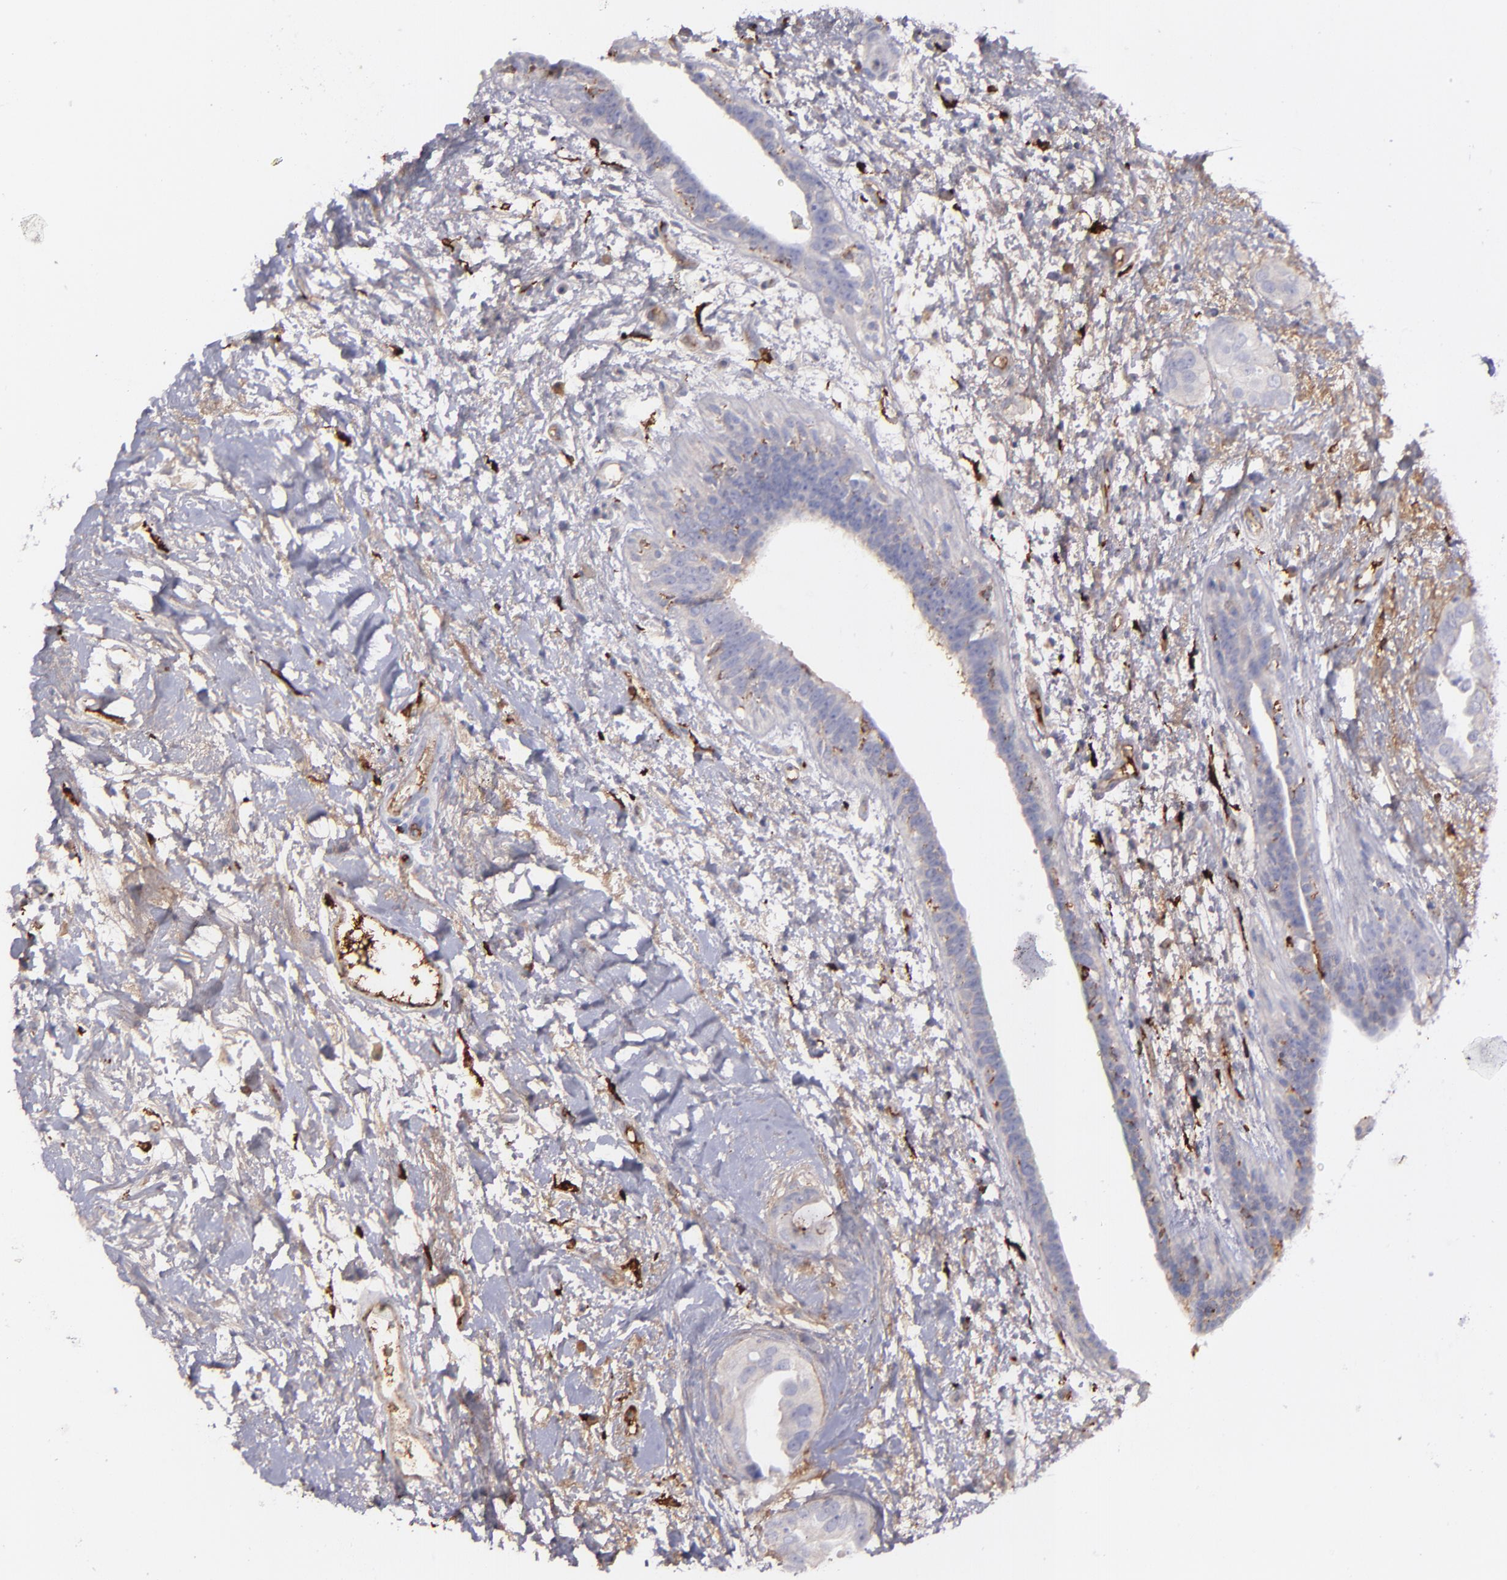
{"staining": {"intensity": "weak", "quantity": "25%-75%", "location": "cytoplasmic/membranous"}, "tissue": "breast cancer", "cell_type": "Tumor cells", "image_type": "cancer", "snomed": [{"axis": "morphology", "description": "Duct carcinoma"}, {"axis": "topography", "description": "Breast"}], "caption": "A photomicrograph of human breast cancer (invasive ductal carcinoma) stained for a protein shows weak cytoplasmic/membranous brown staining in tumor cells.", "gene": "C1QA", "patient": {"sex": "female", "age": 40}}